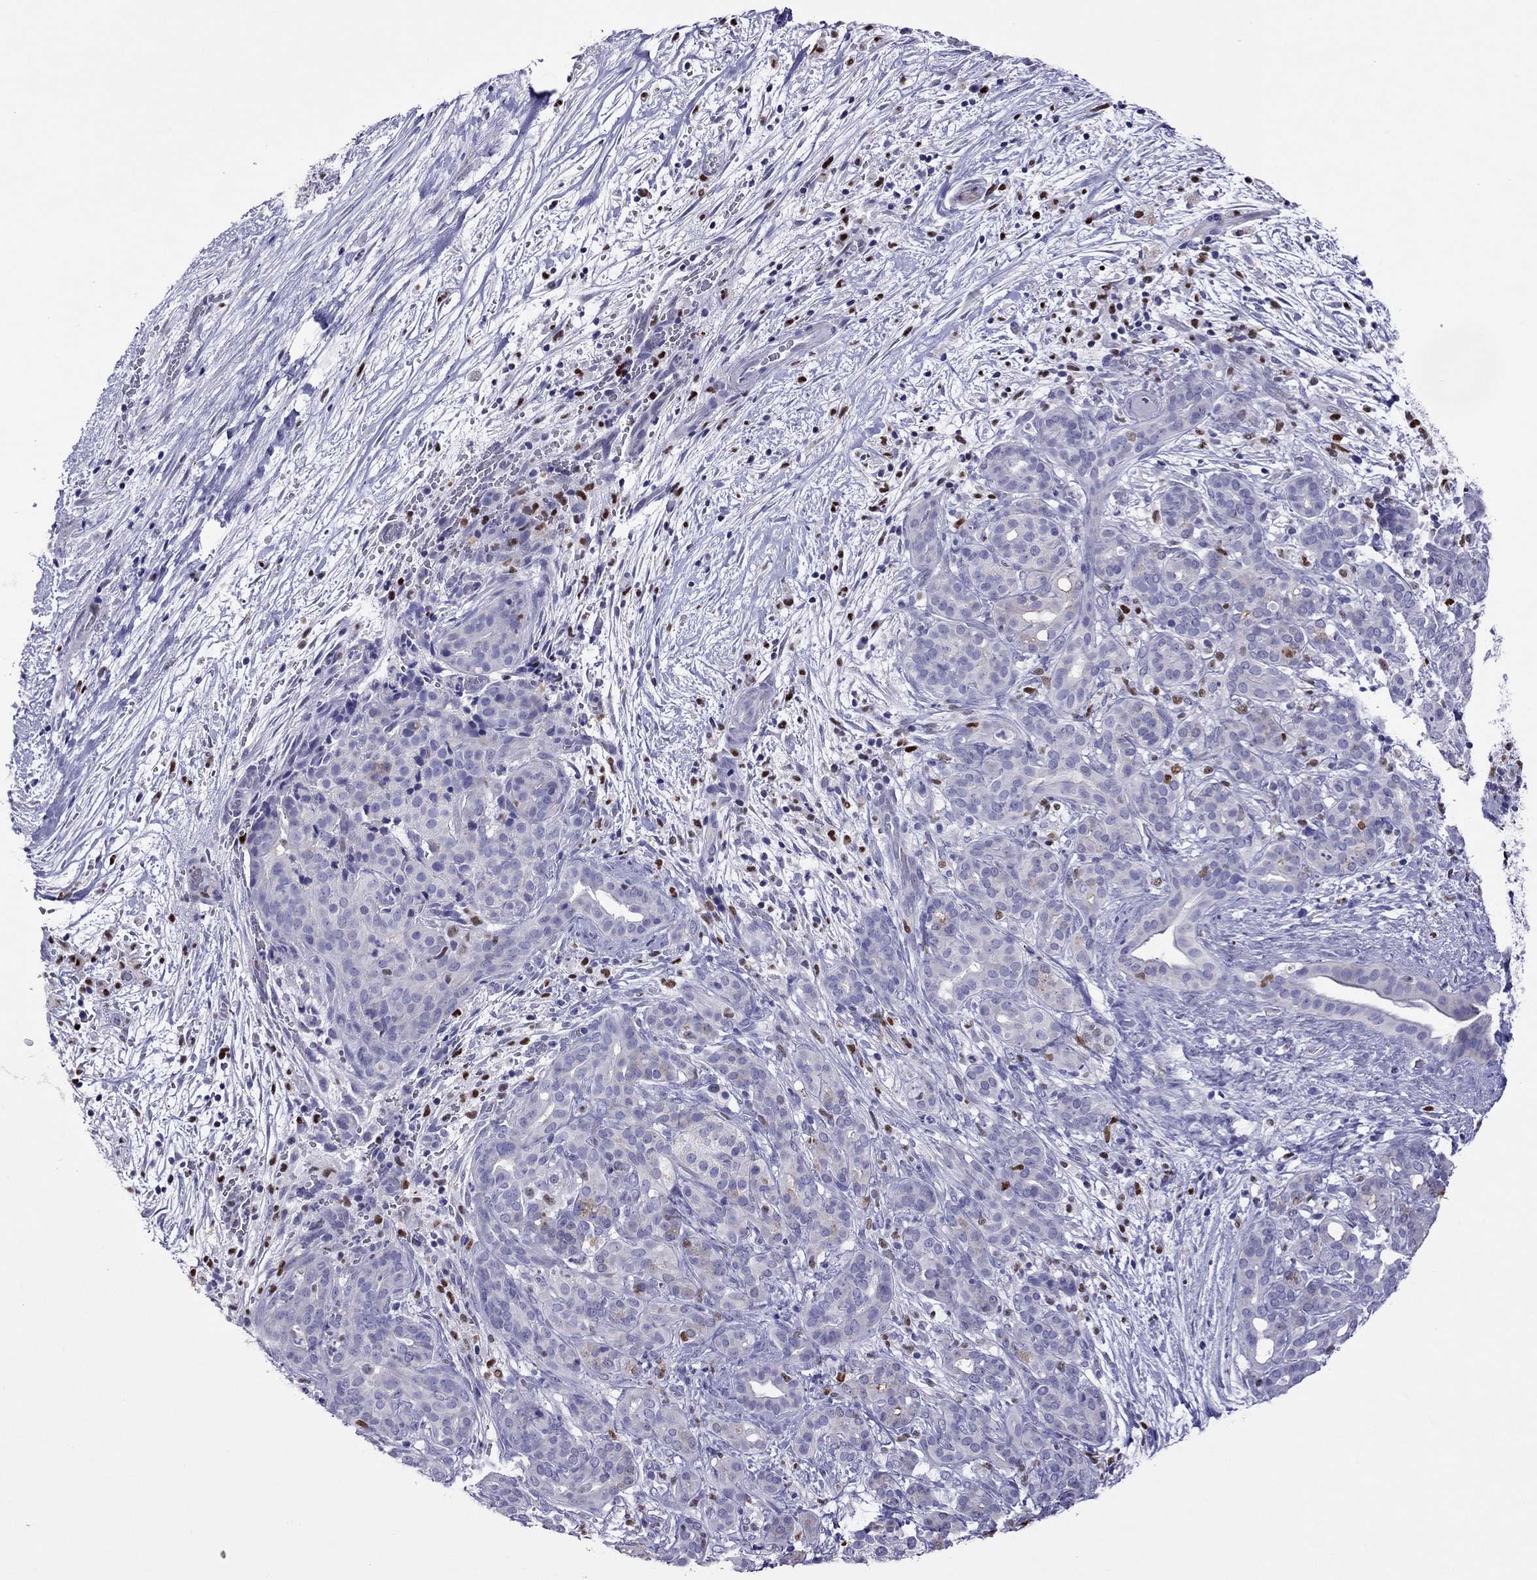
{"staining": {"intensity": "negative", "quantity": "none", "location": "none"}, "tissue": "pancreatic cancer", "cell_type": "Tumor cells", "image_type": "cancer", "snomed": [{"axis": "morphology", "description": "Adenocarcinoma, NOS"}, {"axis": "topography", "description": "Pancreas"}], "caption": "DAB (3,3'-diaminobenzidine) immunohistochemical staining of human pancreatic adenocarcinoma displays no significant expression in tumor cells.", "gene": "MPZ", "patient": {"sex": "male", "age": 44}}